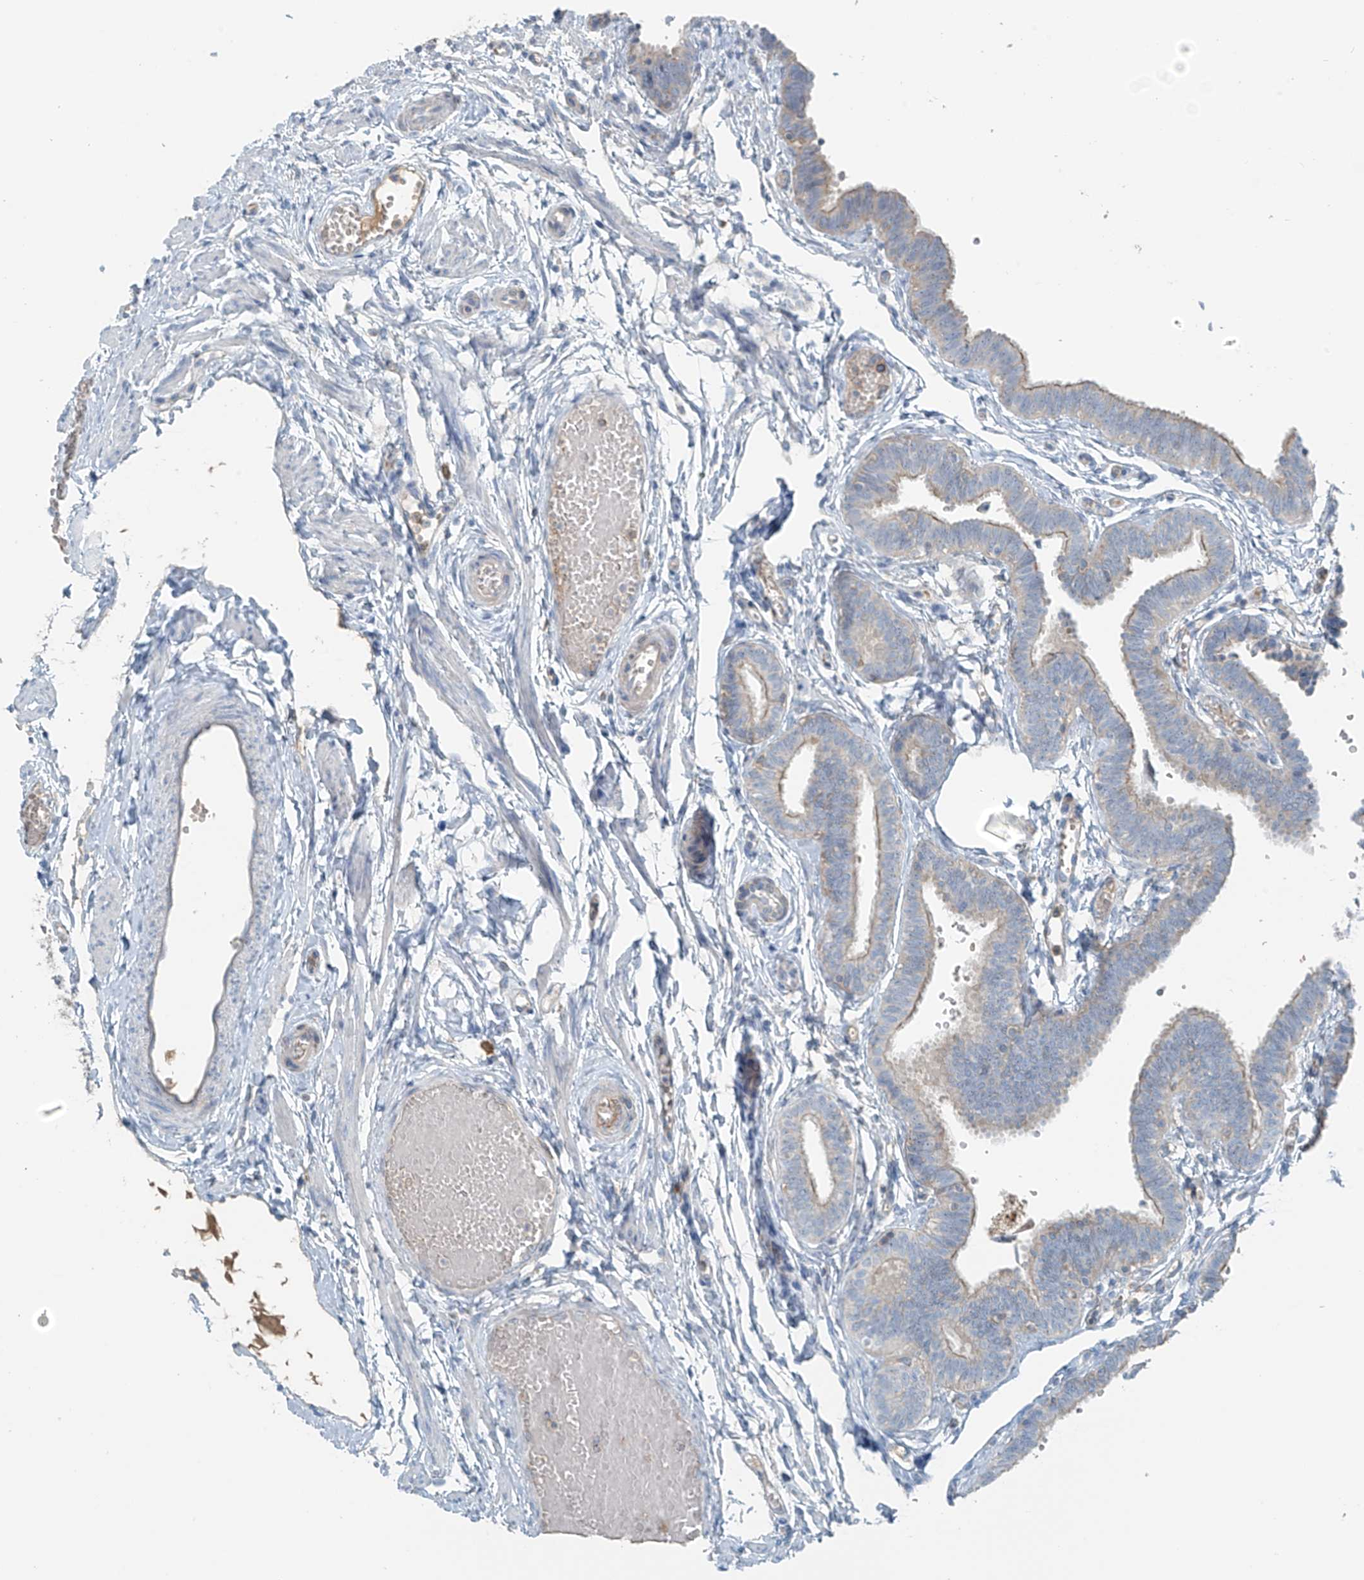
{"staining": {"intensity": "moderate", "quantity": "<25%", "location": "cytoplasmic/membranous"}, "tissue": "fallopian tube", "cell_type": "Glandular cells", "image_type": "normal", "snomed": [{"axis": "morphology", "description": "Normal tissue, NOS"}, {"axis": "topography", "description": "Fallopian tube"}, {"axis": "topography", "description": "Ovary"}], "caption": "The immunohistochemical stain highlights moderate cytoplasmic/membranous expression in glandular cells of unremarkable fallopian tube. (DAB (3,3'-diaminobenzidine) = brown stain, brightfield microscopy at high magnification).", "gene": "FAM131C", "patient": {"sex": "female", "age": 23}}